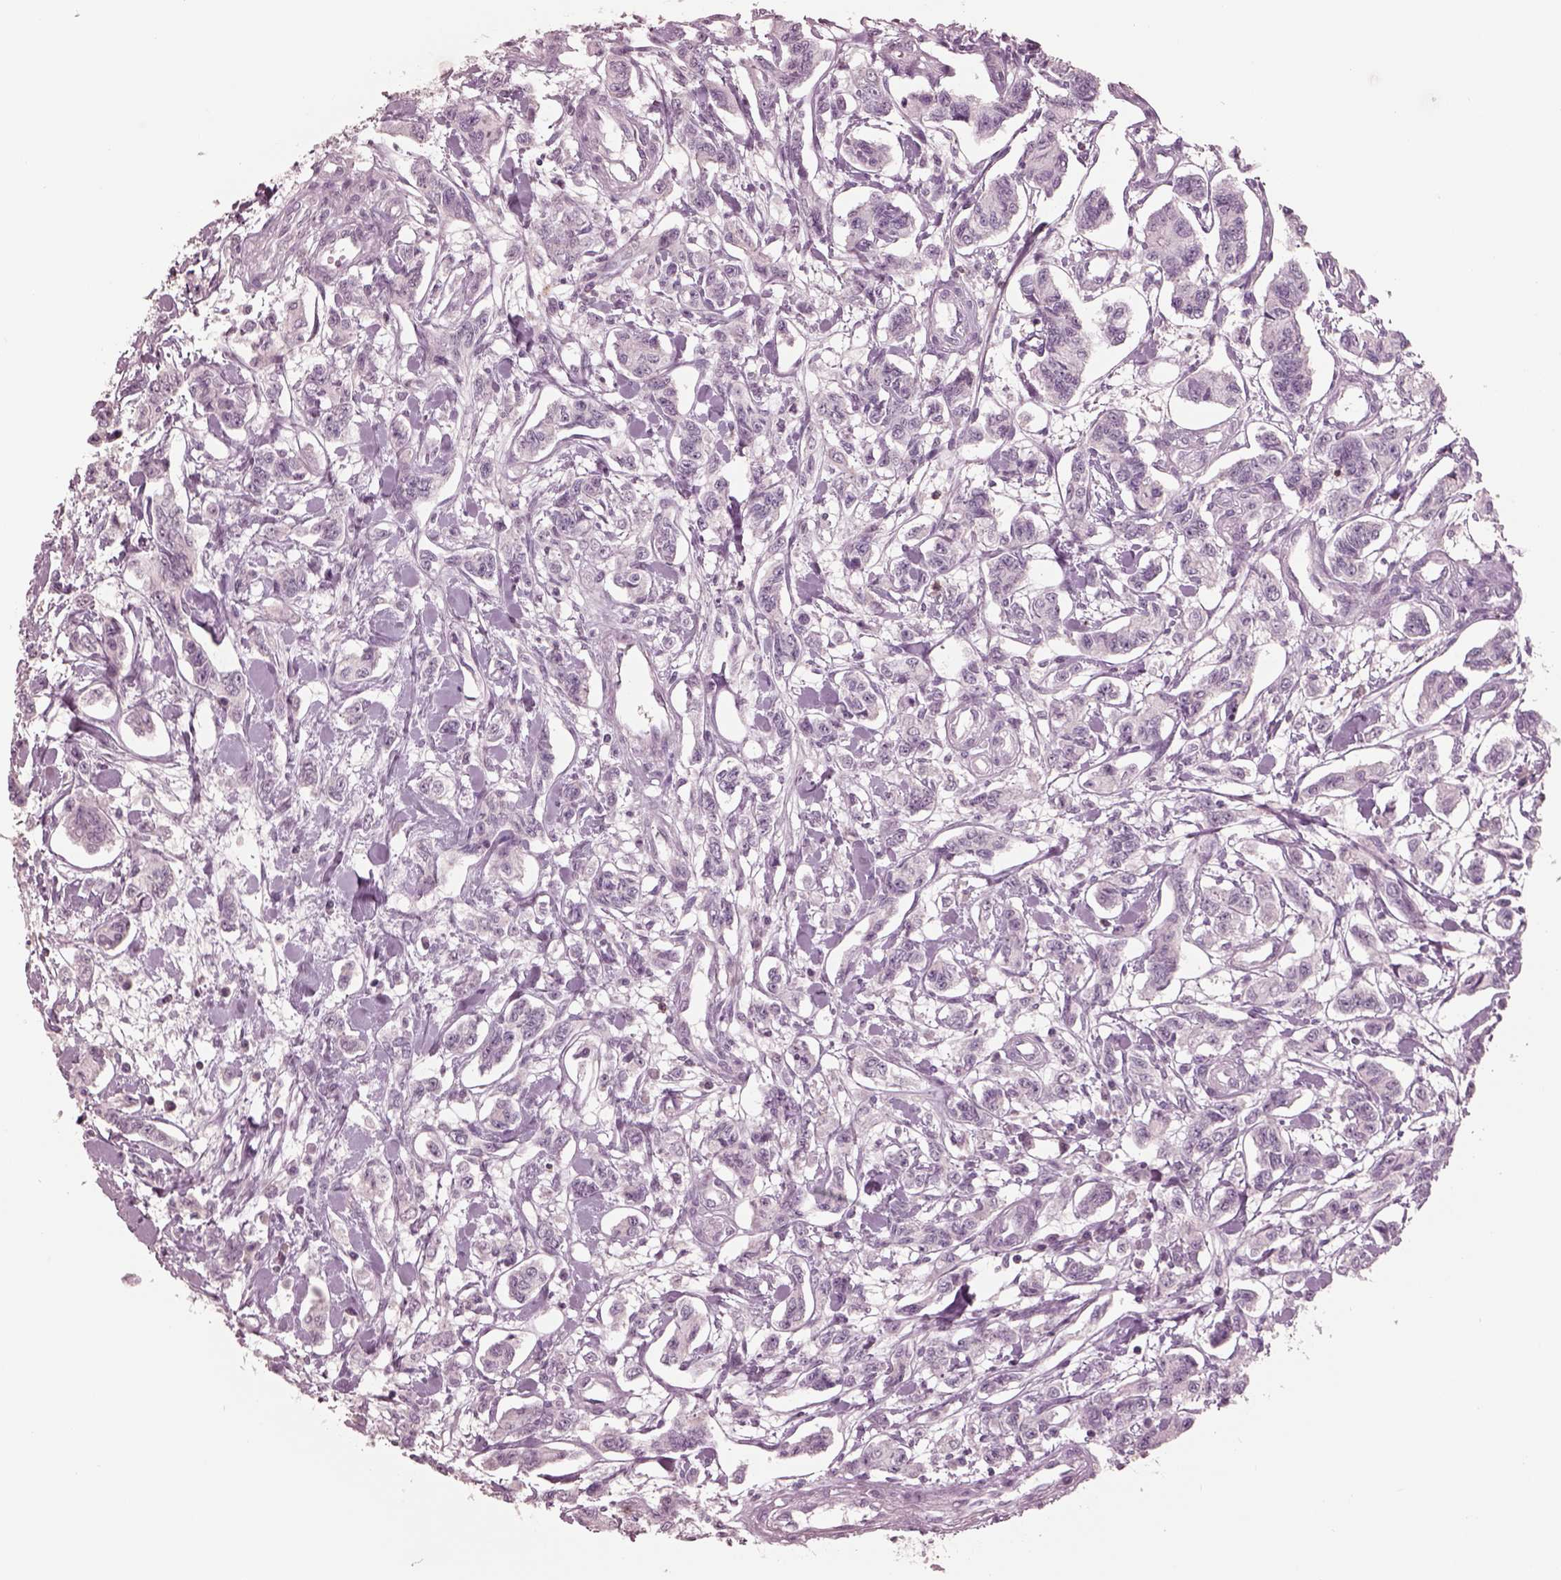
{"staining": {"intensity": "negative", "quantity": "none", "location": "none"}, "tissue": "carcinoid", "cell_type": "Tumor cells", "image_type": "cancer", "snomed": [{"axis": "morphology", "description": "Carcinoid, malignant, NOS"}, {"axis": "topography", "description": "Kidney"}], "caption": "Malignant carcinoid stained for a protein using immunohistochemistry reveals no staining tumor cells.", "gene": "PDCD1", "patient": {"sex": "female", "age": 41}}